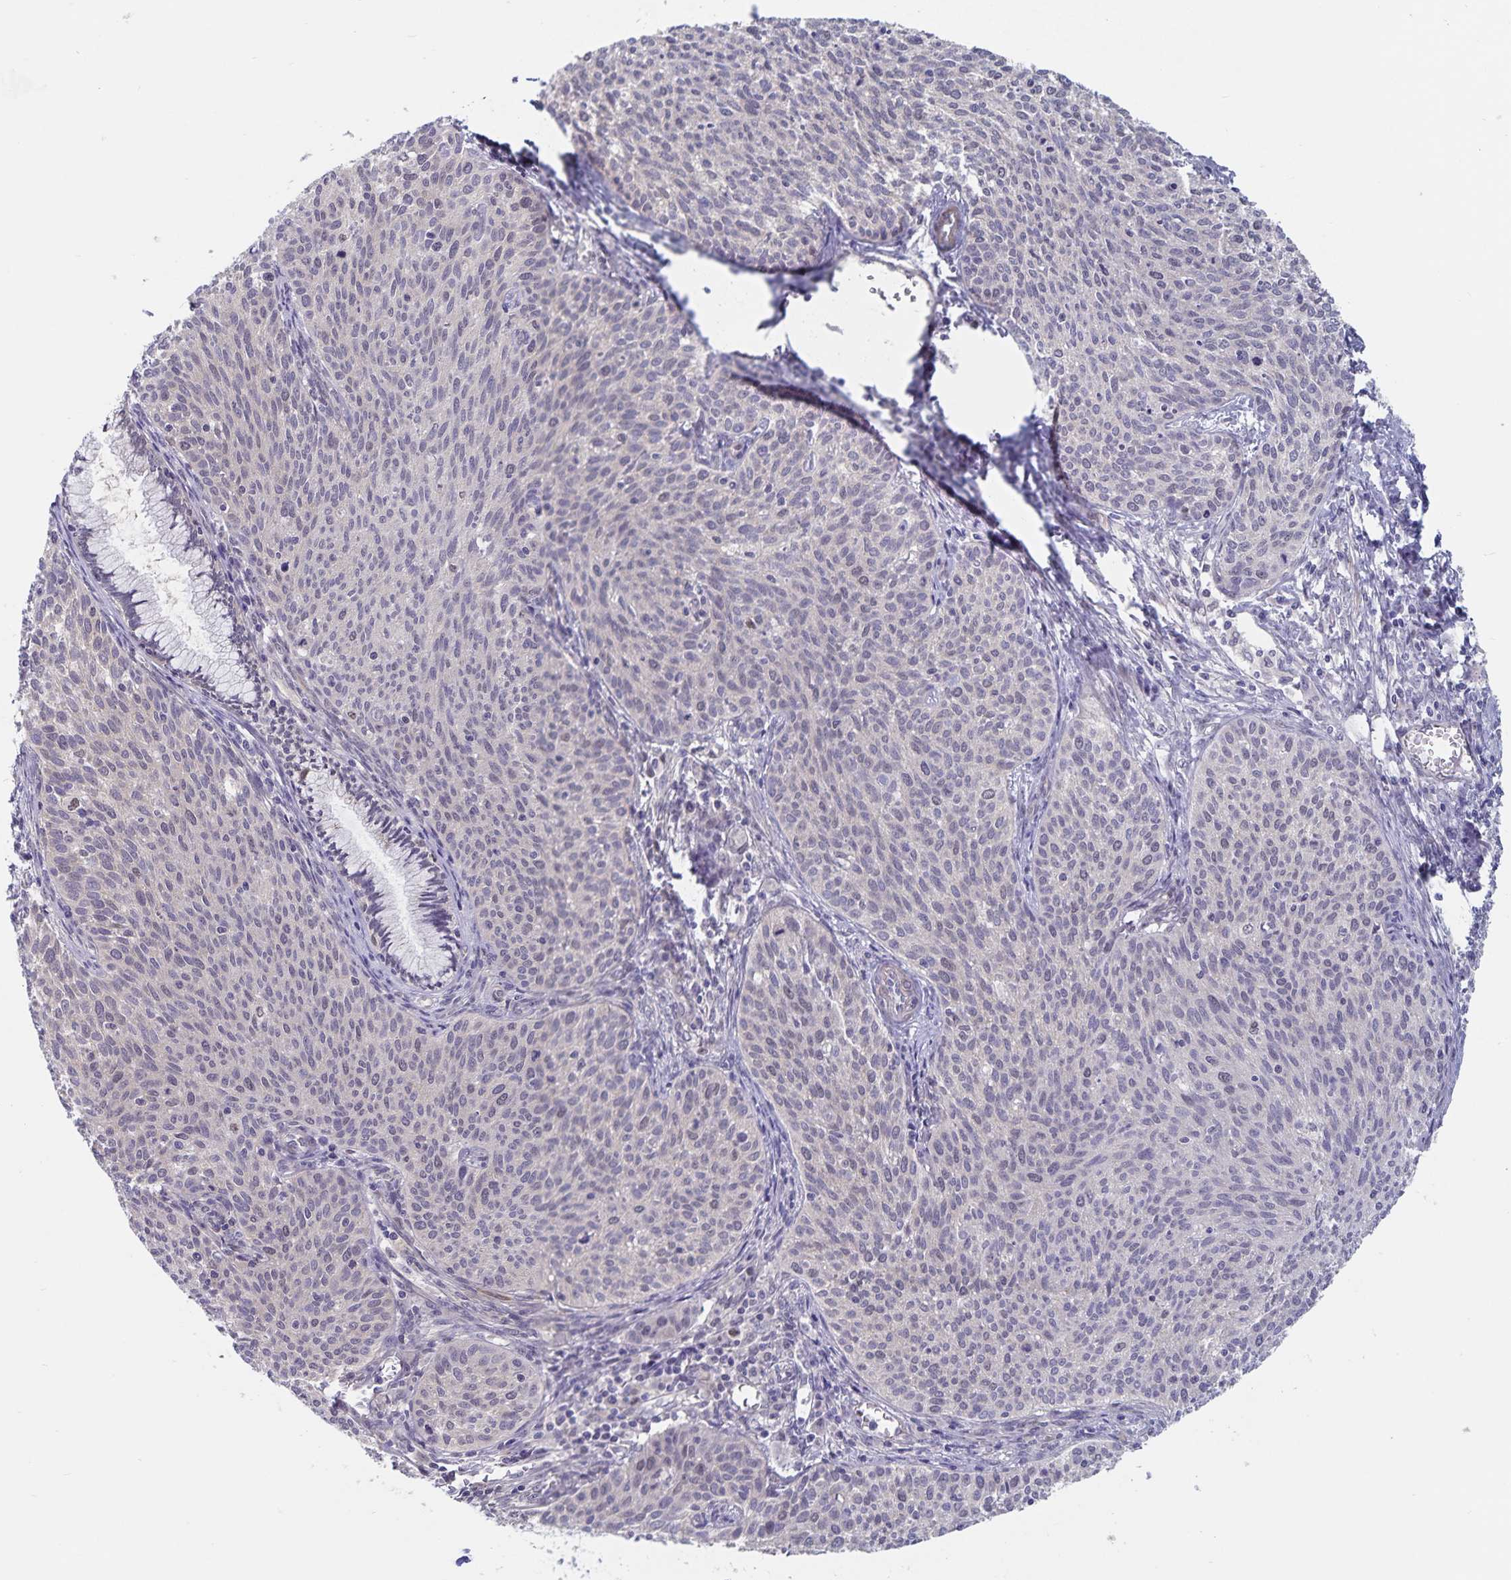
{"staining": {"intensity": "negative", "quantity": "none", "location": "none"}, "tissue": "cervical cancer", "cell_type": "Tumor cells", "image_type": "cancer", "snomed": [{"axis": "morphology", "description": "Squamous cell carcinoma, NOS"}, {"axis": "topography", "description": "Cervix"}], "caption": "This histopathology image is of cervical cancer stained with IHC to label a protein in brown with the nuclei are counter-stained blue. There is no positivity in tumor cells. Brightfield microscopy of immunohistochemistry (IHC) stained with DAB (brown) and hematoxylin (blue), captured at high magnification.", "gene": "BAG6", "patient": {"sex": "female", "age": 38}}